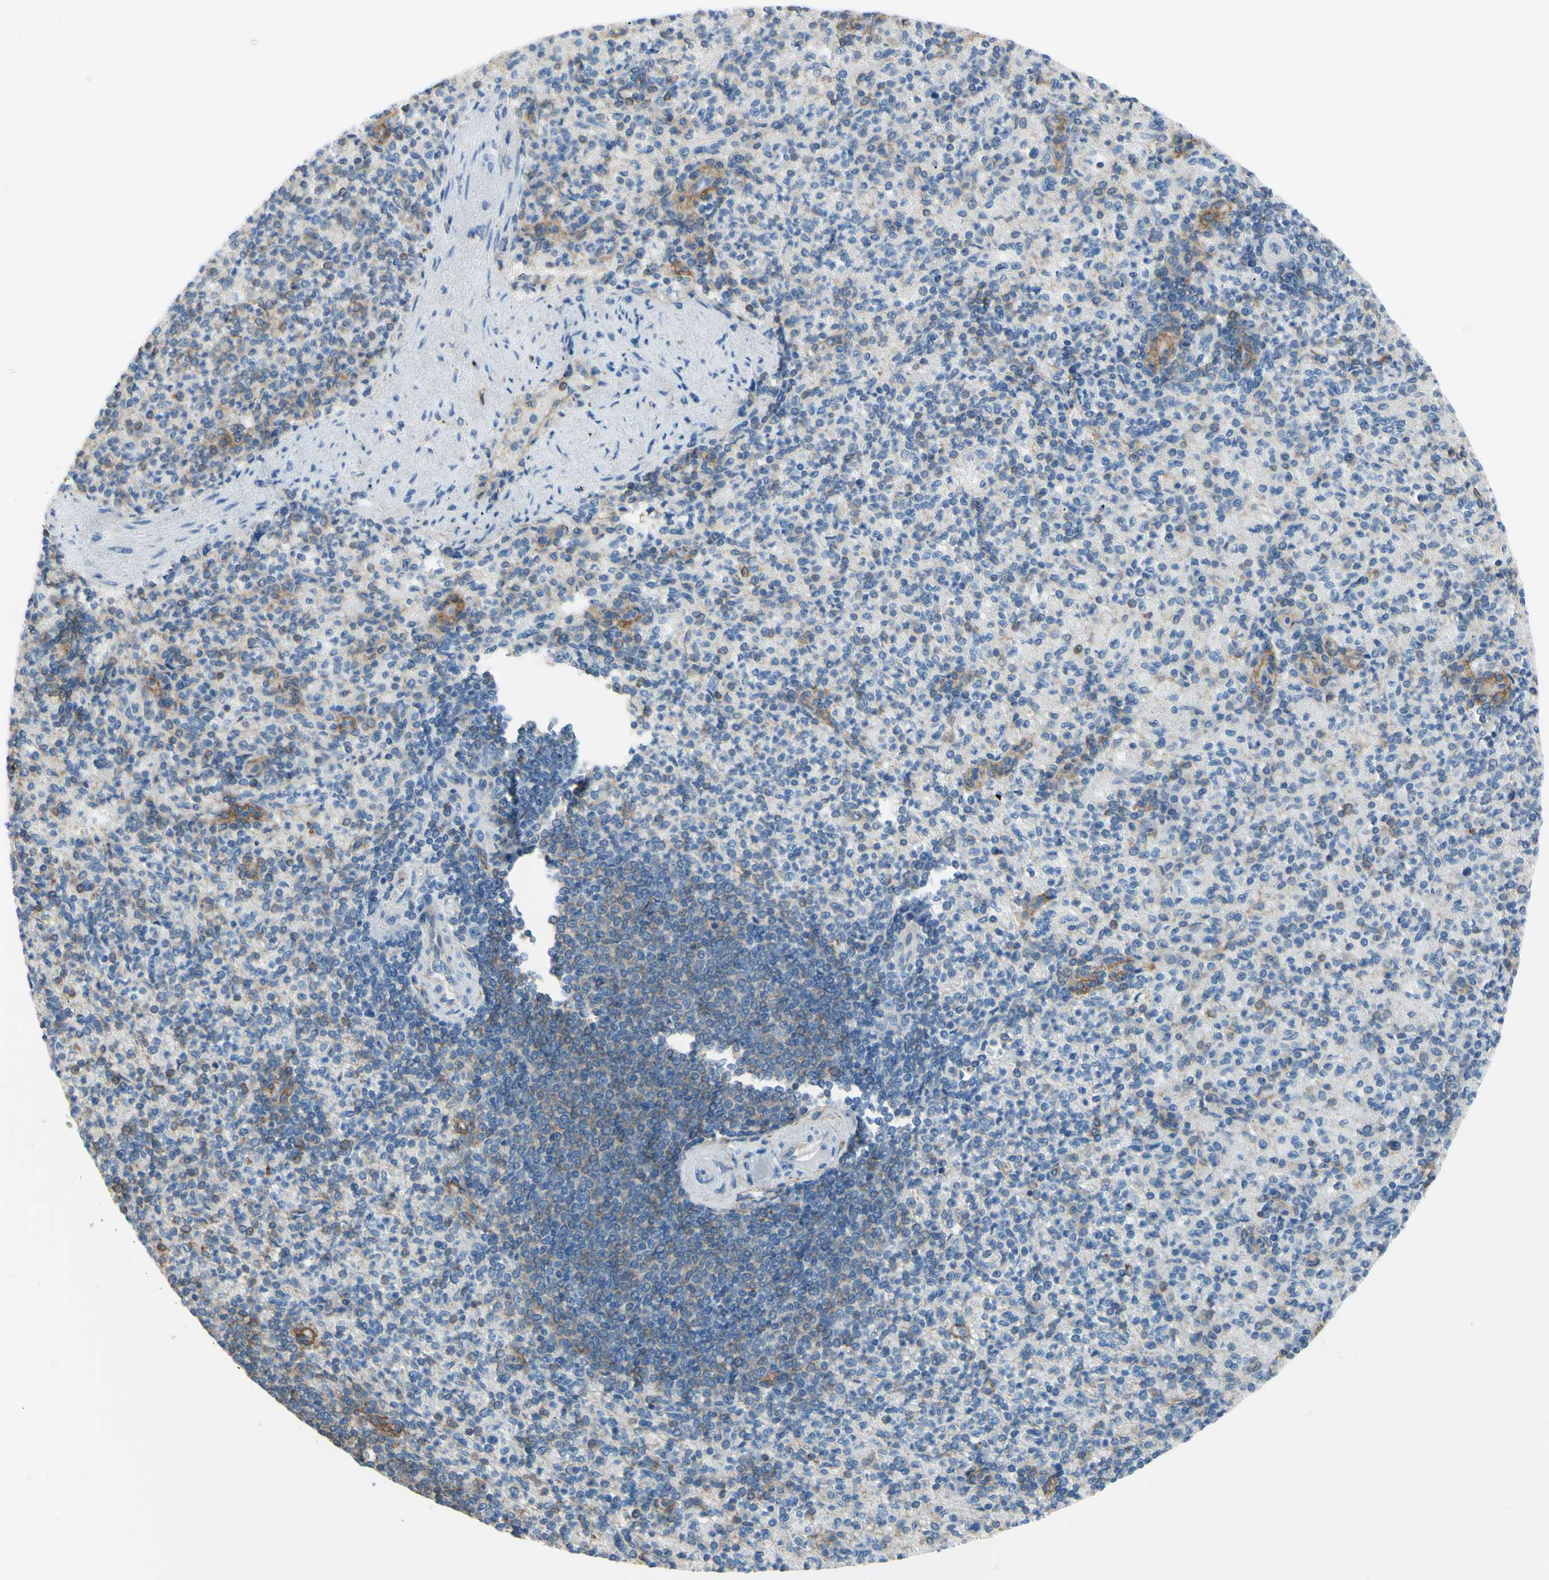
{"staining": {"intensity": "negative", "quantity": "none", "location": "none"}, "tissue": "spleen", "cell_type": "Cells in red pulp", "image_type": "normal", "snomed": [{"axis": "morphology", "description": "Normal tissue, NOS"}, {"axis": "topography", "description": "Spleen"}], "caption": "High power microscopy image of an immunohistochemistry (IHC) photomicrograph of normal spleen, revealing no significant positivity in cells in red pulp.", "gene": "ADD1", "patient": {"sex": "female", "age": 74}}